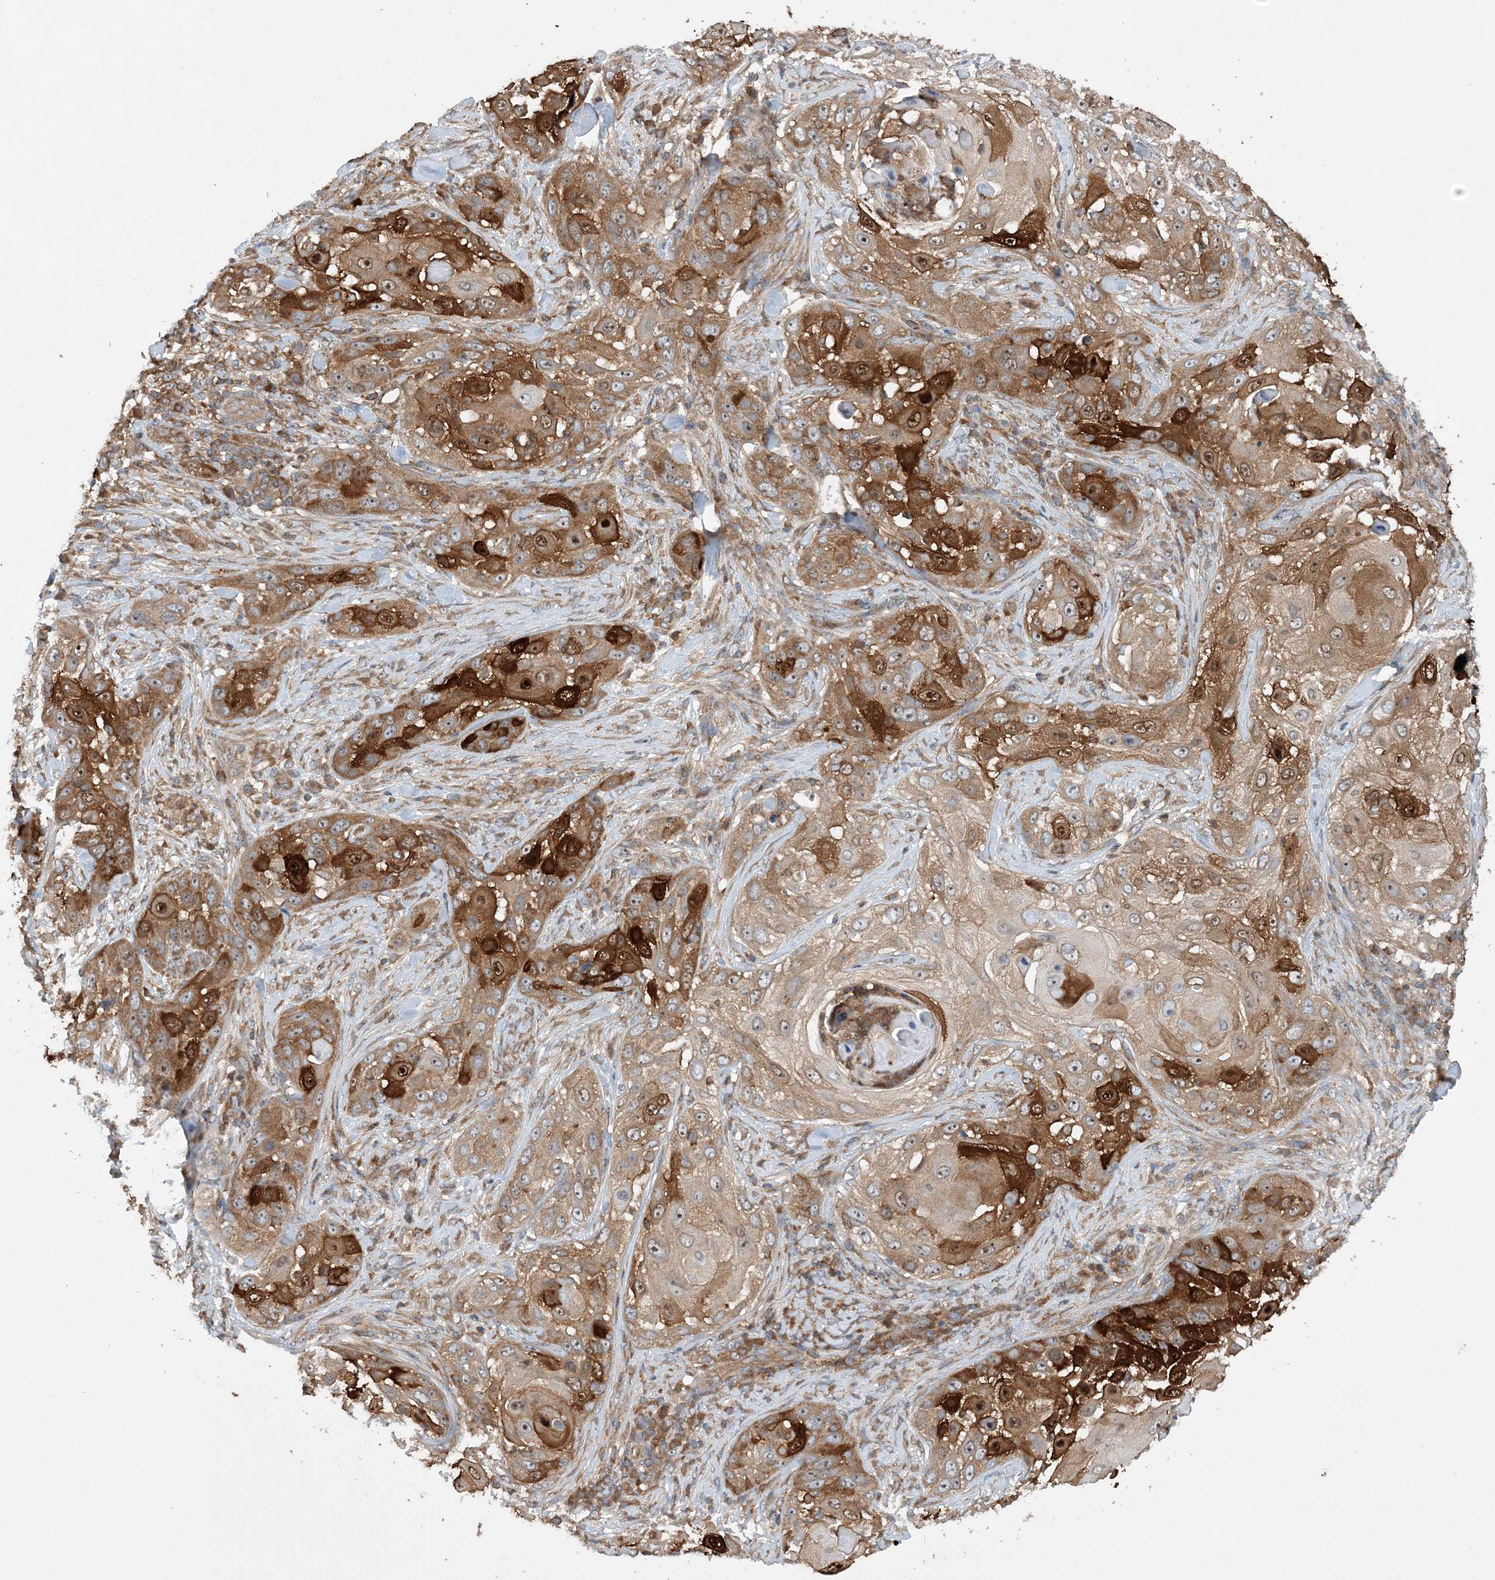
{"staining": {"intensity": "strong", "quantity": "25%-75%", "location": "cytoplasmic/membranous,nuclear"}, "tissue": "skin cancer", "cell_type": "Tumor cells", "image_type": "cancer", "snomed": [{"axis": "morphology", "description": "Squamous cell carcinoma, NOS"}, {"axis": "topography", "description": "Skin"}], "caption": "Protein expression analysis of skin cancer (squamous cell carcinoma) exhibits strong cytoplasmic/membranous and nuclear expression in about 25%-75% of tumor cells.", "gene": "ACAP2", "patient": {"sex": "female", "age": 44}}